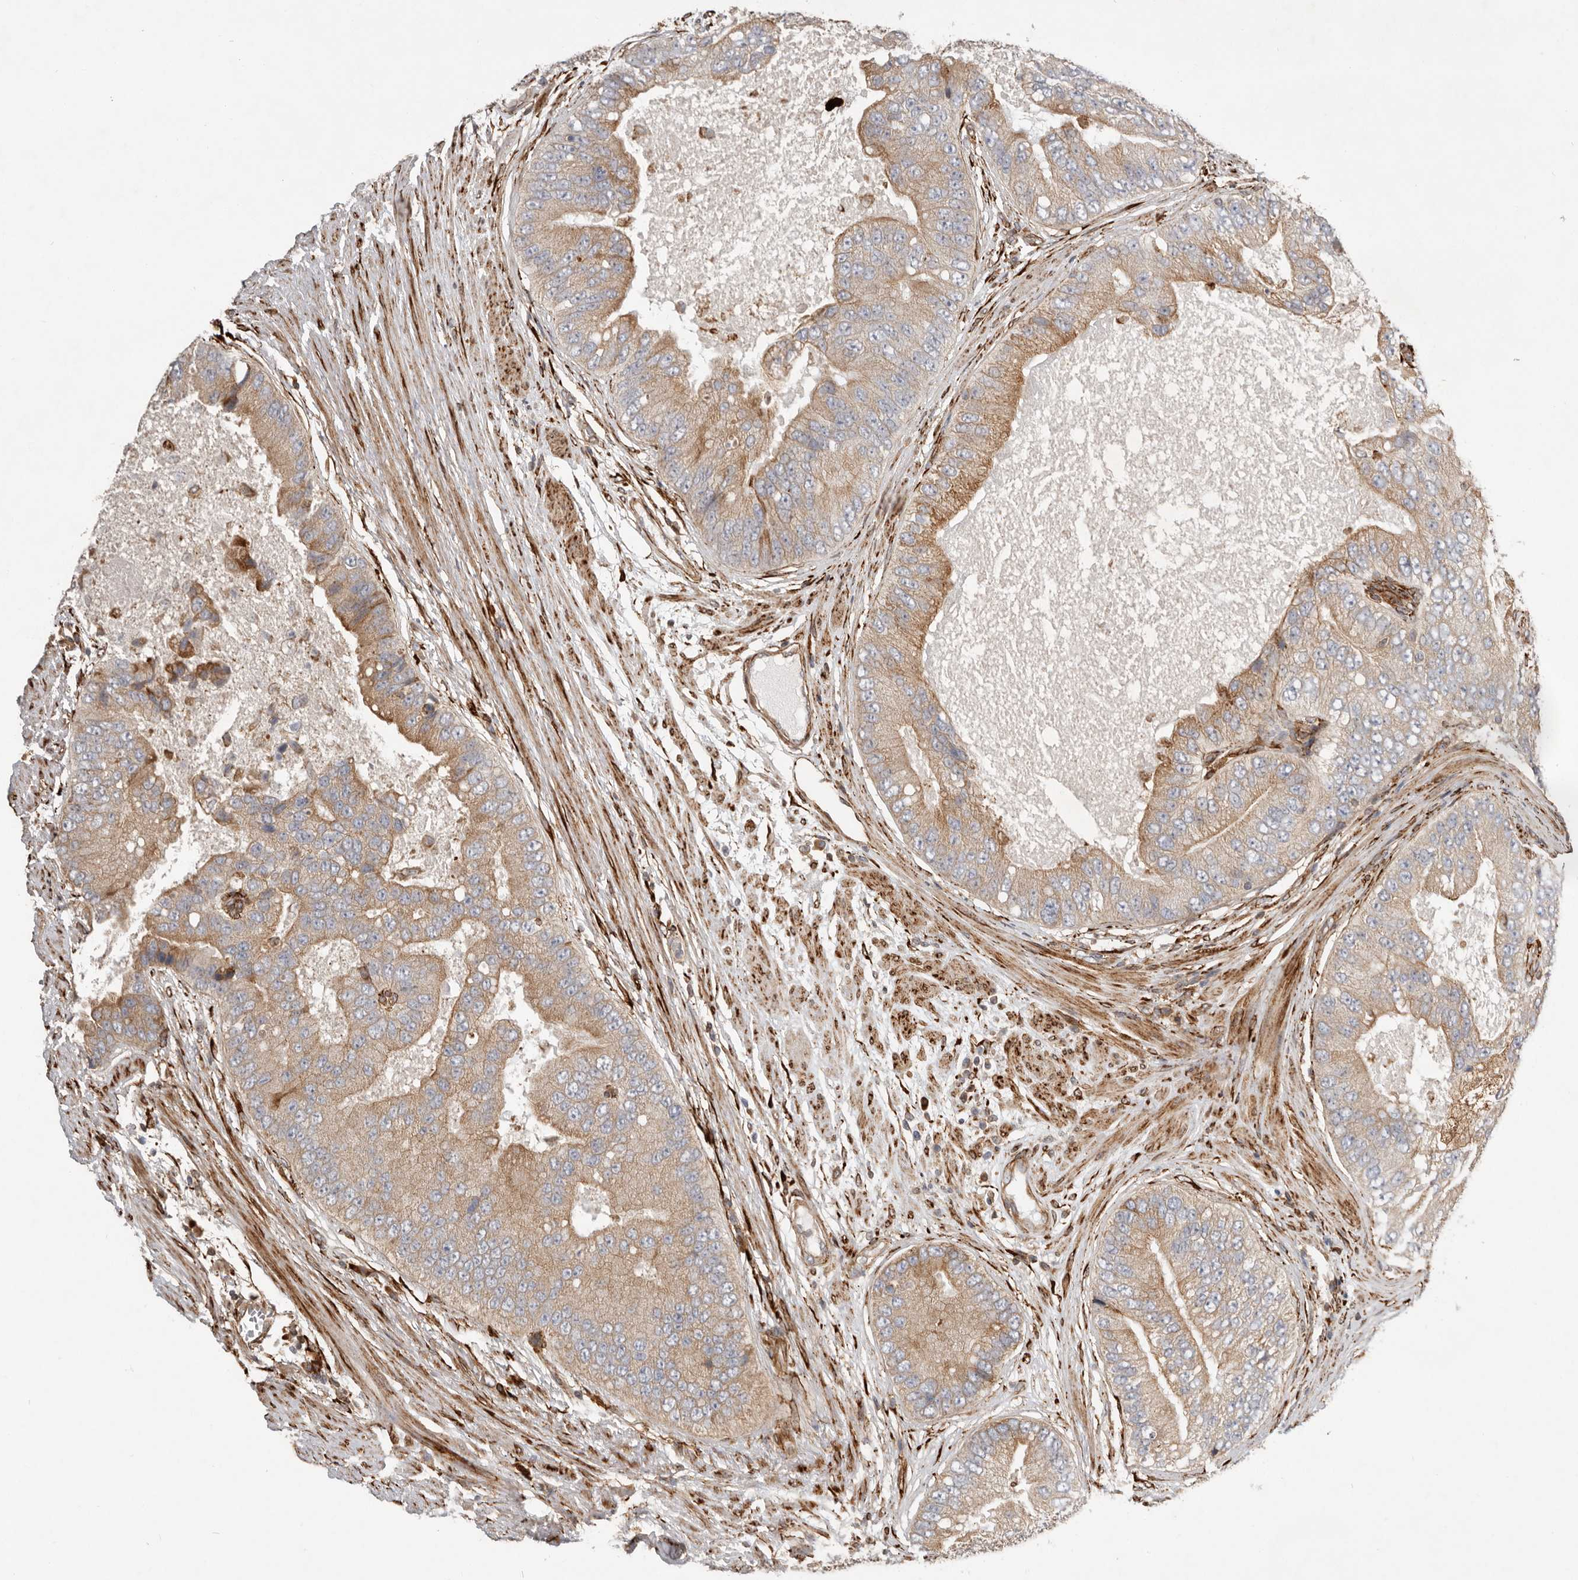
{"staining": {"intensity": "moderate", "quantity": ">75%", "location": "cytoplasmic/membranous"}, "tissue": "prostate cancer", "cell_type": "Tumor cells", "image_type": "cancer", "snomed": [{"axis": "morphology", "description": "Adenocarcinoma, High grade"}, {"axis": "topography", "description": "Prostate"}], "caption": "A brown stain shows moderate cytoplasmic/membranous staining of a protein in human adenocarcinoma (high-grade) (prostate) tumor cells. Using DAB (3,3'-diaminobenzidine) (brown) and hematoxylin (blue) stains, captured at high magnification using brightfield microscopy.", "gene": "WDTC1", "patient": {"sex": "male", "age": 70}}